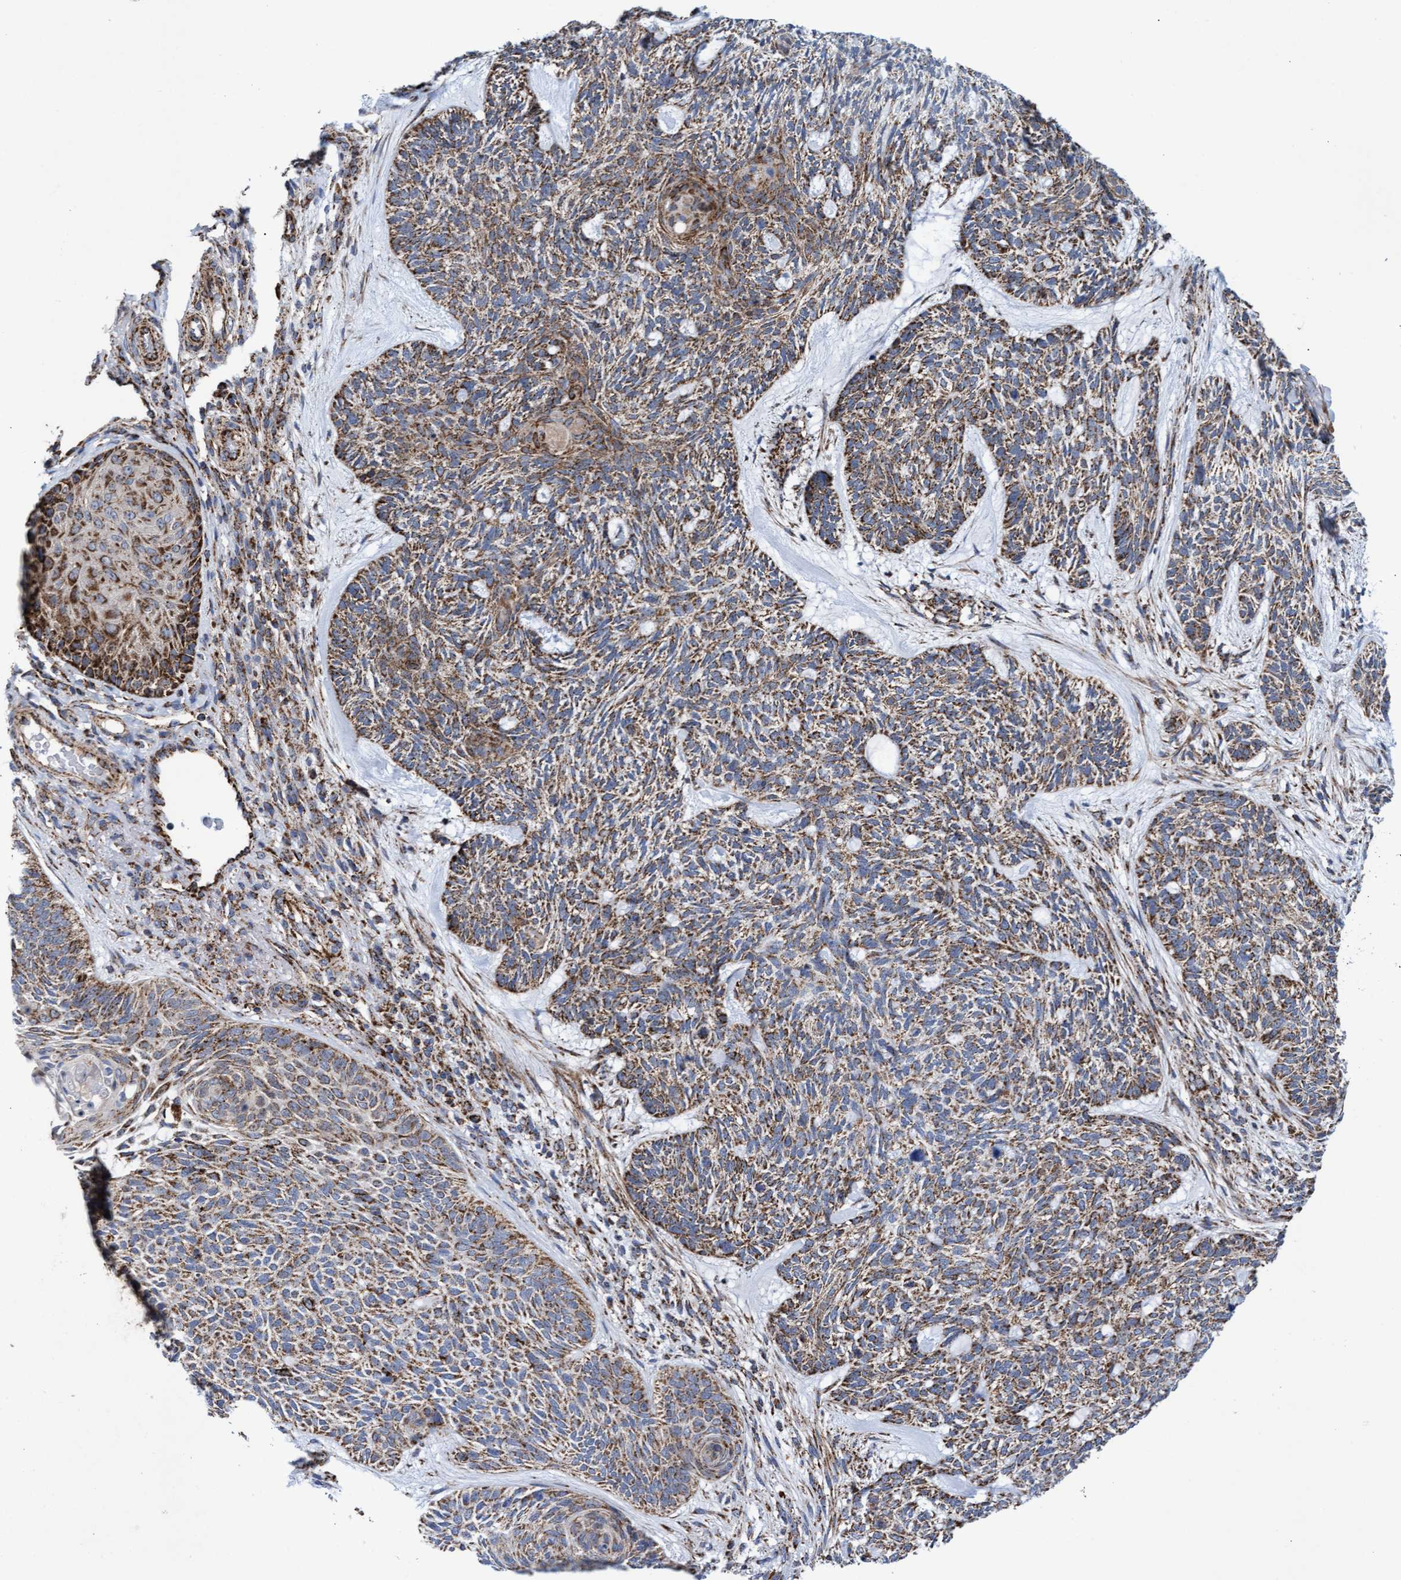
{"staining": {"intensity": "moderate", "quantity": ">75%", "location": "cytoplasmic/membranous"}, "tissue": "skin cancer", "cell_type": "Tumor cells", "image_type": "cancer", "snomed": [{"axis": "morphology", "description": "Basal cell carcinoma"}, {"axis": "topography", "description": "Skin"}], "caption": "A brown stain shows moderate cytoplasmic/membranous expression of a protein in skin cancer (basal cell carcinoma) tumor cells.", "gene": "MRPL38", "patient": {"sex": "male", "age": 55}}